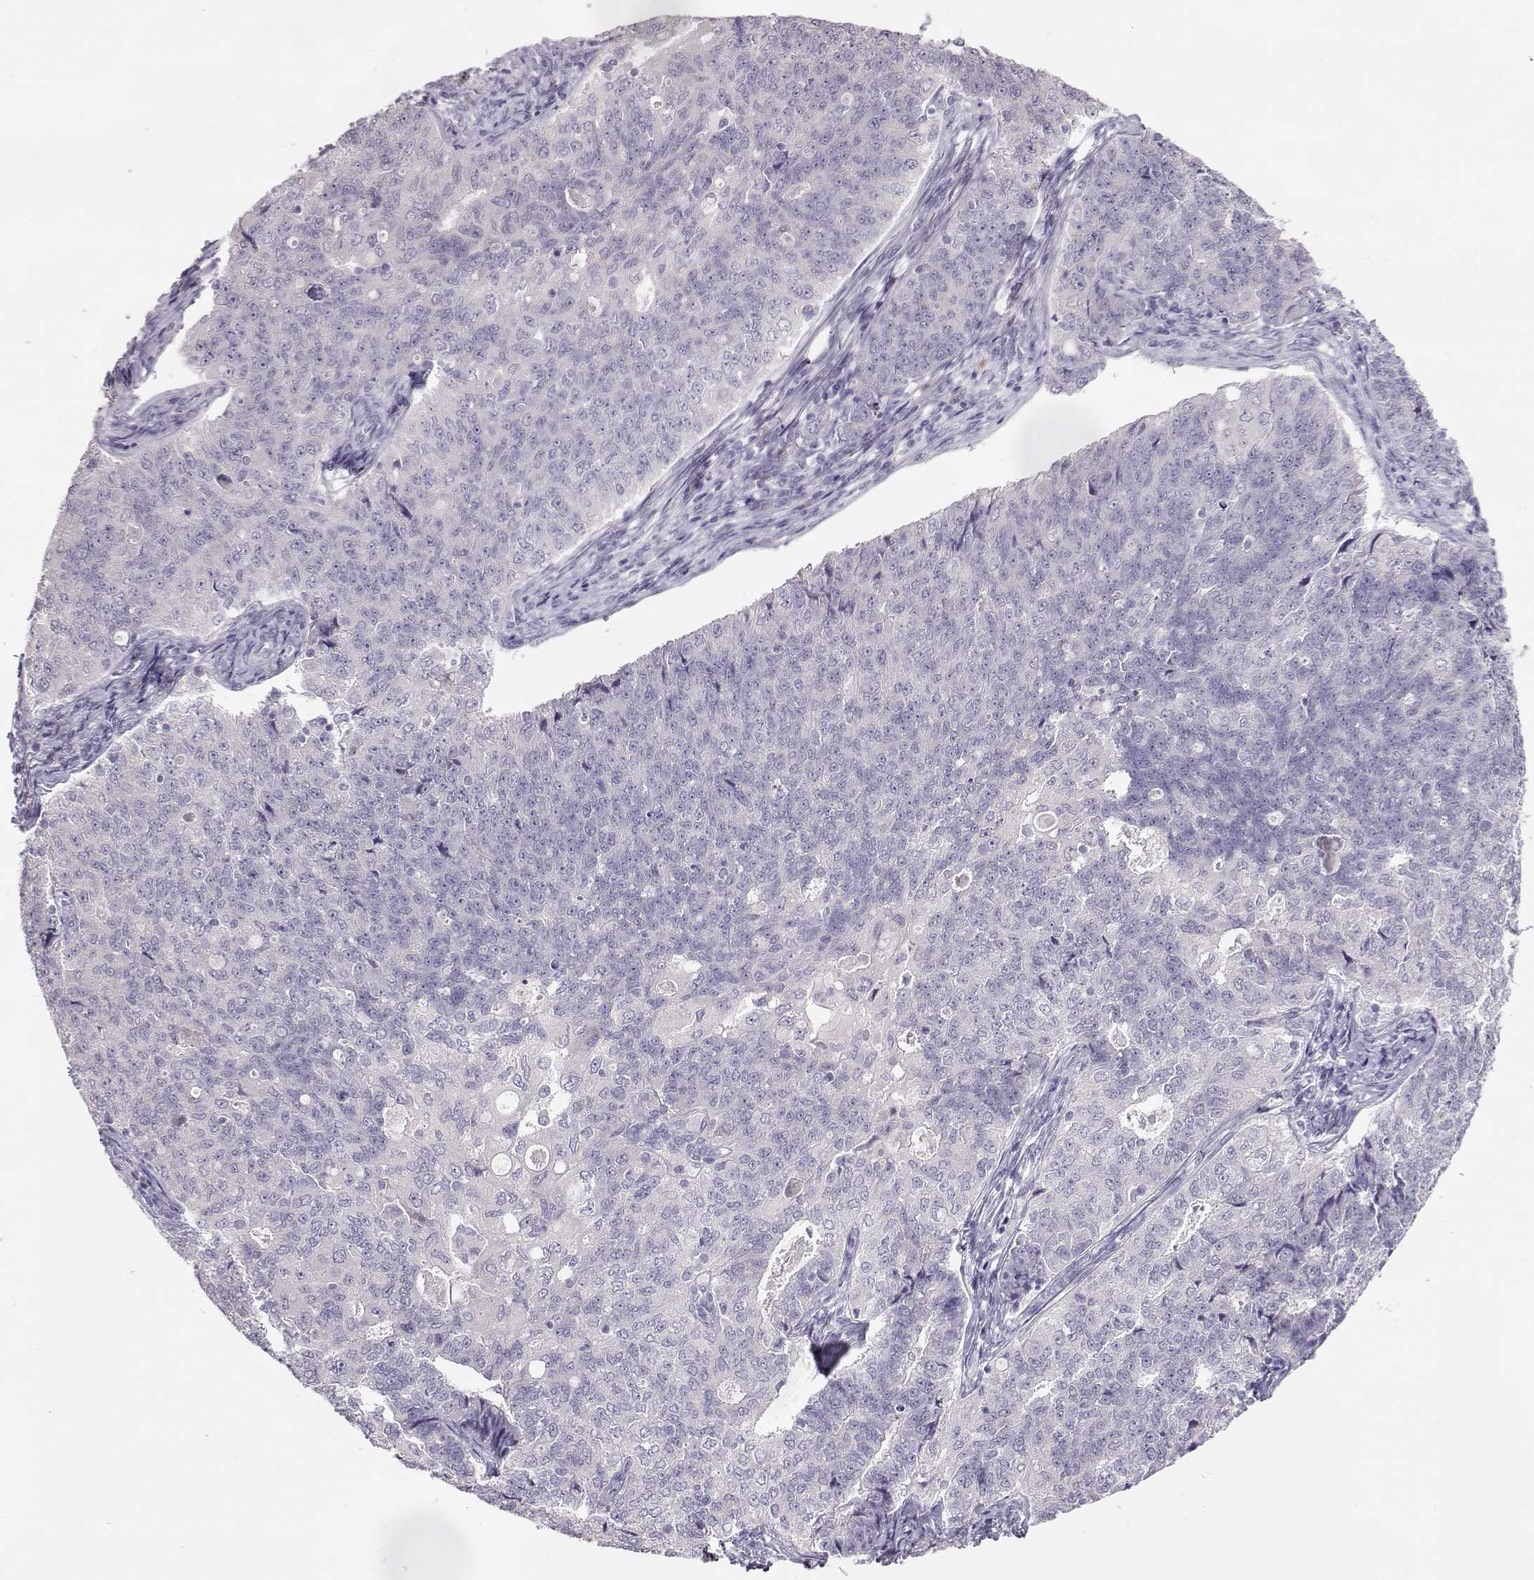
{"staining": {"intensity": "negative", "quantity": "none", "location": "none"}, "tissue": "endometrial cancer", "cell_type": "Tumor cells", "image_type": "cancer", "snomed": [{"axis": "morphology", "description": "Adenocarcinoma, NOS"}, {"axis": "topography", "description": "Endometrium"}], "caption": "Tumor cells show no significant expression in endometrial adenocarcinoma.", "gene": "GLIPR1L2", "patient": {"sex": "female", "age": 43}}